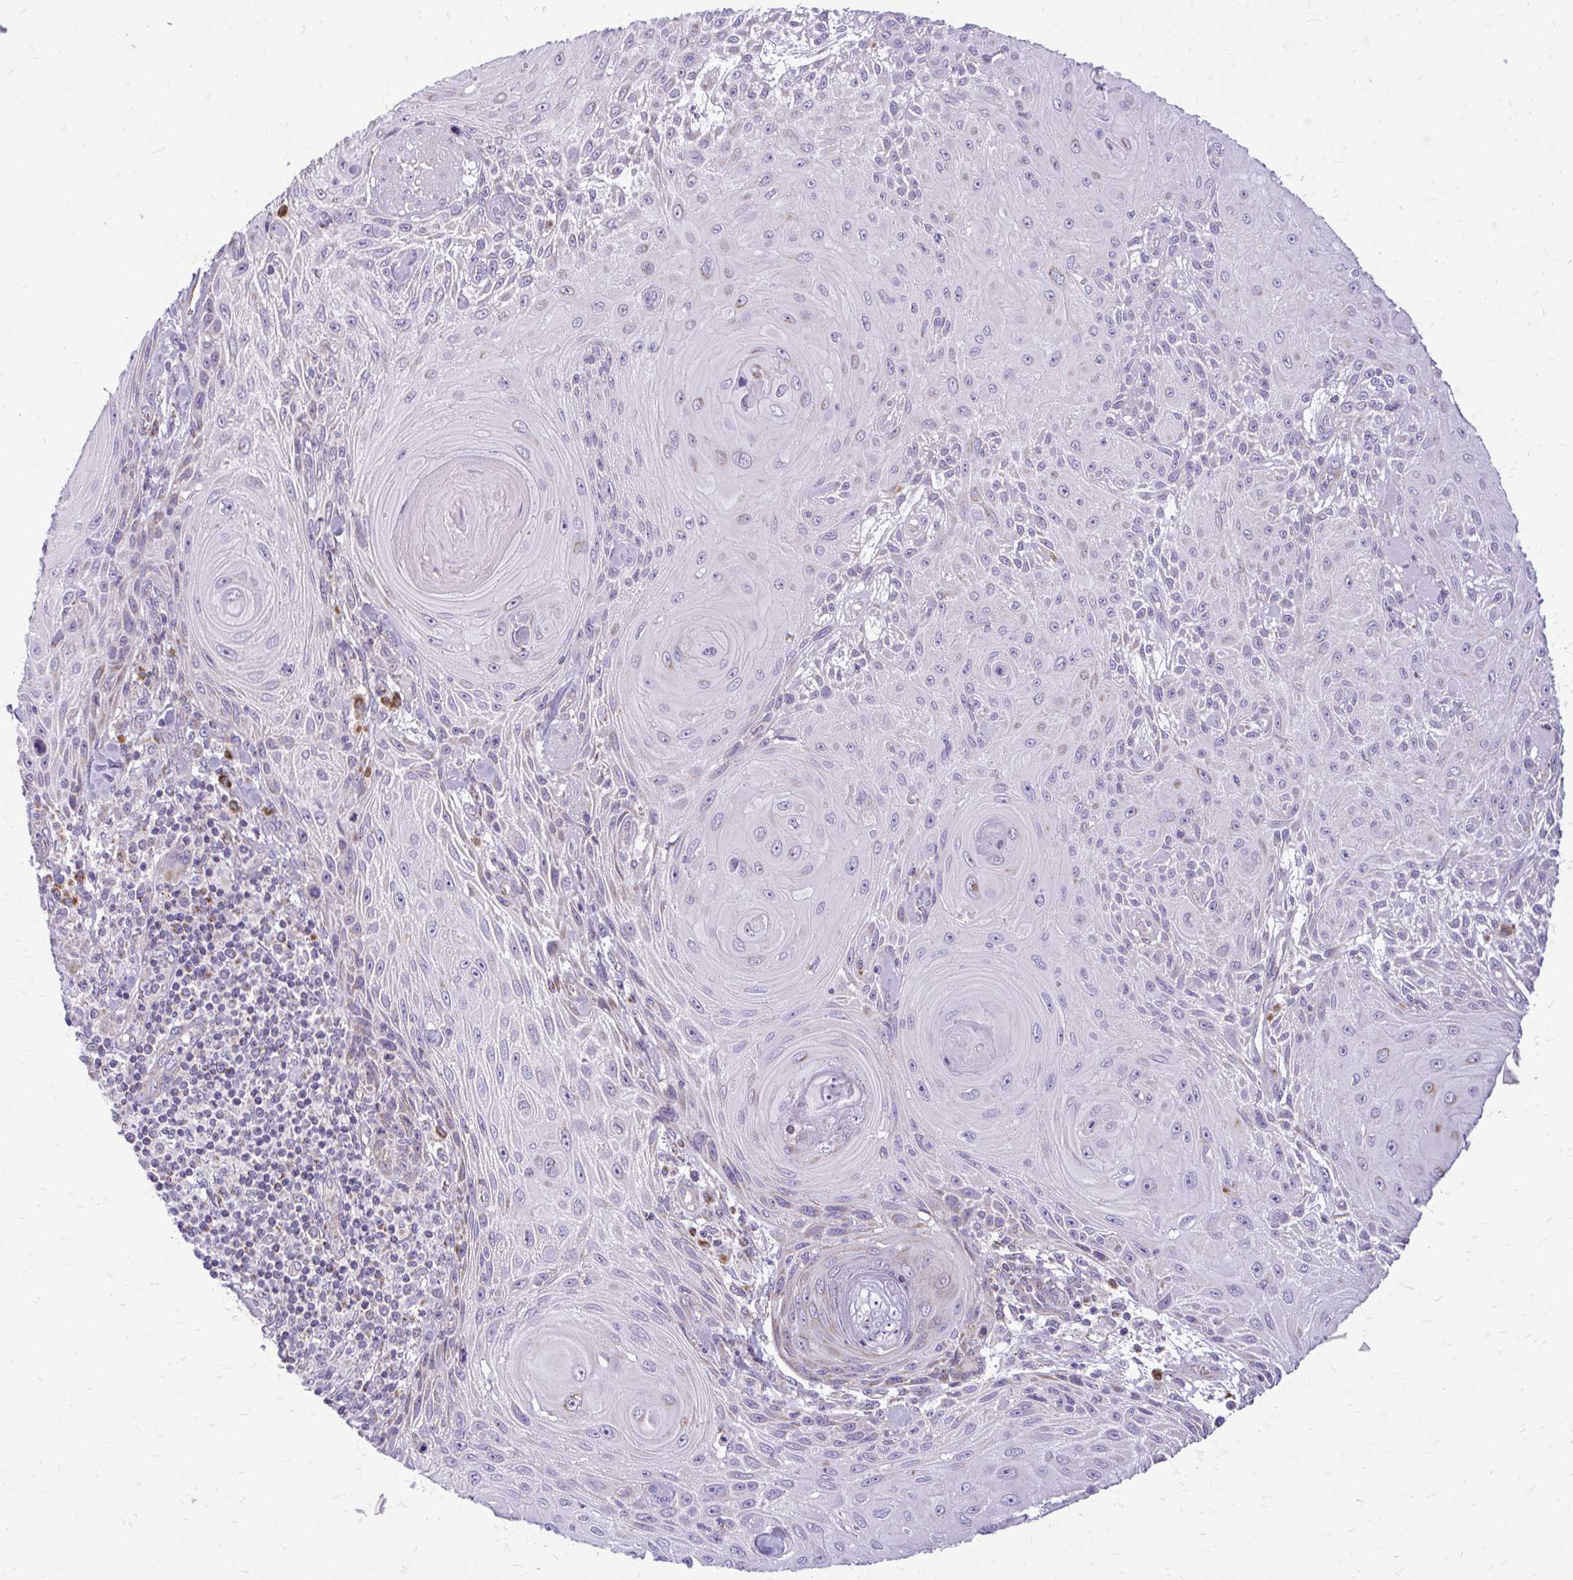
{"staining": {"intensity": "weak", "quantity": "<25%", "location": "cytoplasmic/membranous"}, "tissue": "skin cancer", "cell_type": "Tumor cells", "image_type": "cancer", "snomed": [{"axis": "morphology", "description": "Squamous cell carcinoma, NOS"}, {"axis": "topography", "description": "Skin"}], "caption": "High magnification brightfield microscopy of squamous cell carcinoma (skin) stained with DAB (brown) and counterstained with hematoxylin (blue): tumor cells show no significant positivity.", "gene": "IFIT1", "patient": {"sex": "male", "age": 88}}